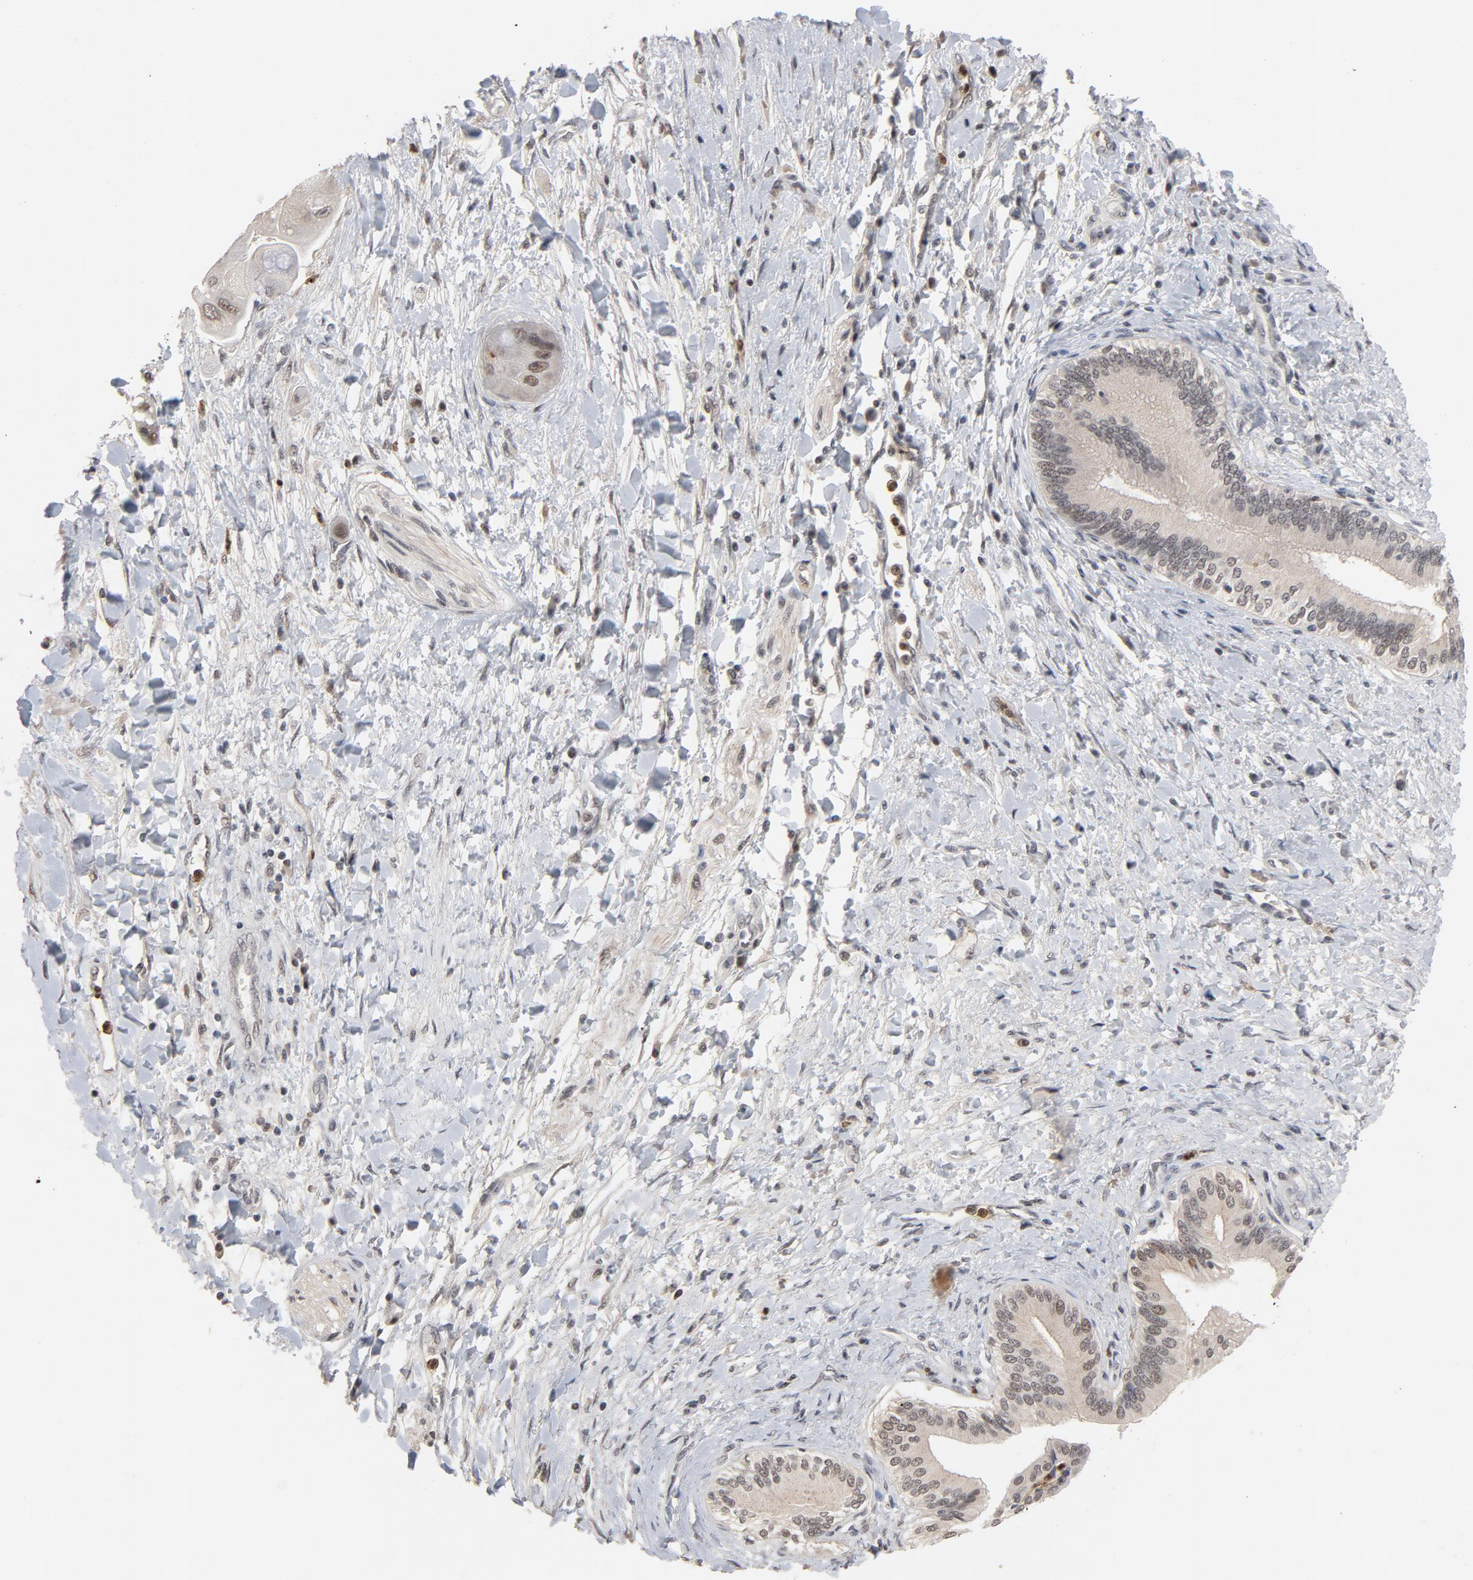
{"staining": {"intensity": "negative", "quantity": "none", "location": "none"}, "tissue": "adipose tissue", "cell_type": "Adipocytes", "image_type": "normal", "snomed": [{"axis": "morphology", "description": "Normal tissue, NOS"}, {"axis": "morphology", "description": "Cholangiocarcinoma"}, {"axis": "topography", "description": "Liver"}, {"axis": "topography", "description": "Peripheral nerve tissue"}], "caption": "Adipose tissue was stained to show a protein in brown. There is no significant positivity in adipocytes. The staining is performed using DAB brown chromogen with nuclei counter-stained in using hematoxylin.", "gene": "RTL5", "patient": {"sex": "male", "age": 50}}